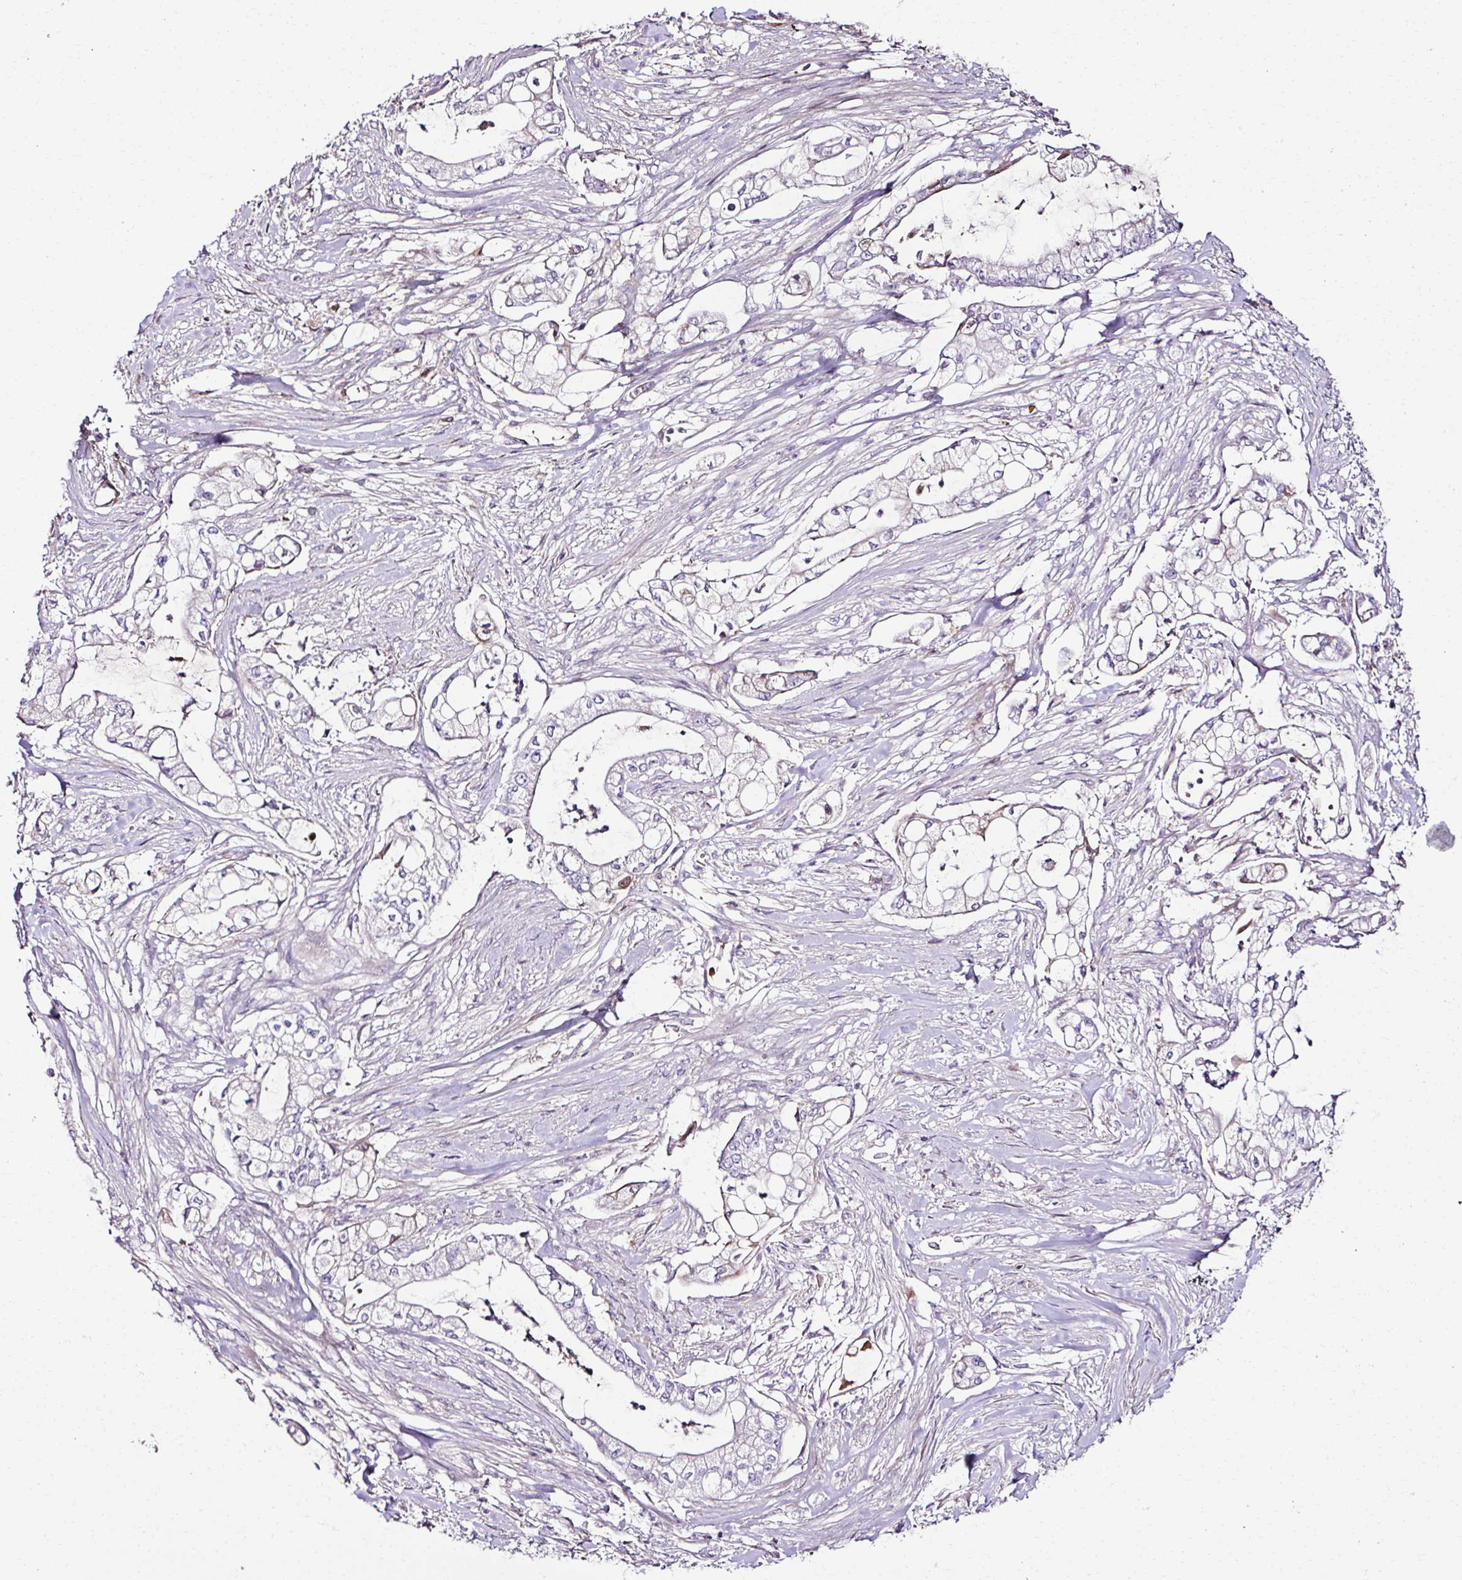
{"staining": {"intensity": "negative", "quantity": "none", "location": "none"}, "tissue": "pancreatic cancer", "cell_type": "Tumor cells", "image_type": "cancer", "snomed": [{"axis": "morphology", "description": "Adenocarcinoma, NOS"}, {"axis": "topography", "description": "Pancreas"}], "caption": "Micrograph shows no protein positivity in tumor cells of adenocarcinoma (pancreatic) tissue.", "gene": "CCDC85C", "patient": {"sex": "female", "age": 69}}